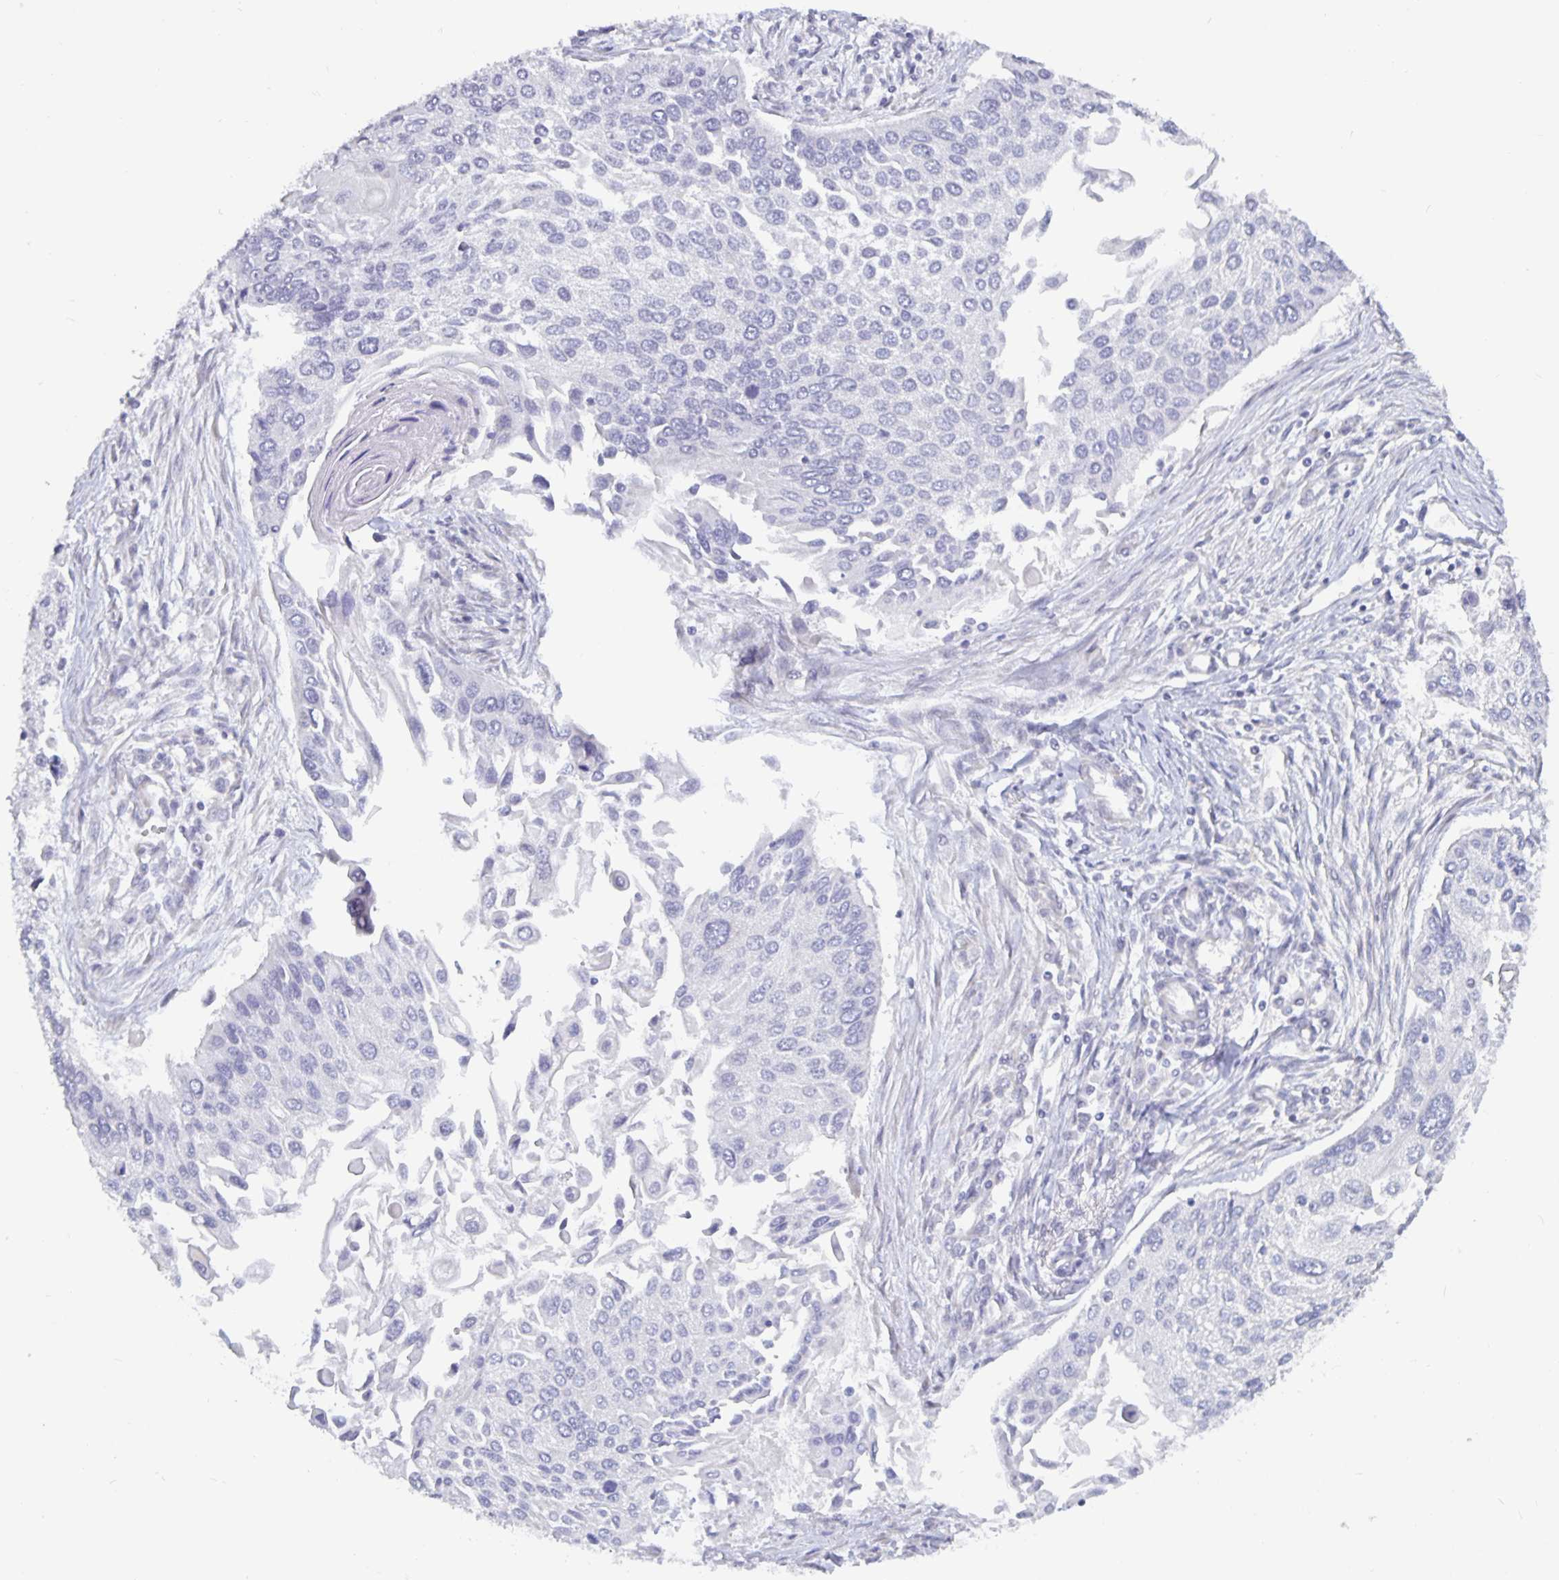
{"staining": {"intensity": "negative", "quantity": "none", "location": "none"}, "tissue": "lung cancer", "cell_type": "Tumor cells", "image_type": "cancer", "snomed": [{"axis": "morphology", "description": "Squamous cell carcinoma, NOS"}, {"axis": "morphology", "description": "Squamous cell carcinoma, metastatic, NOS"}, {"axis": "topography", "description": "Lung"}], "caption": "IHC of lung cancer displays no positivity in tumor cells.", "gene": "PLCB3", "patient": {"sex": "male", "age": 63}}